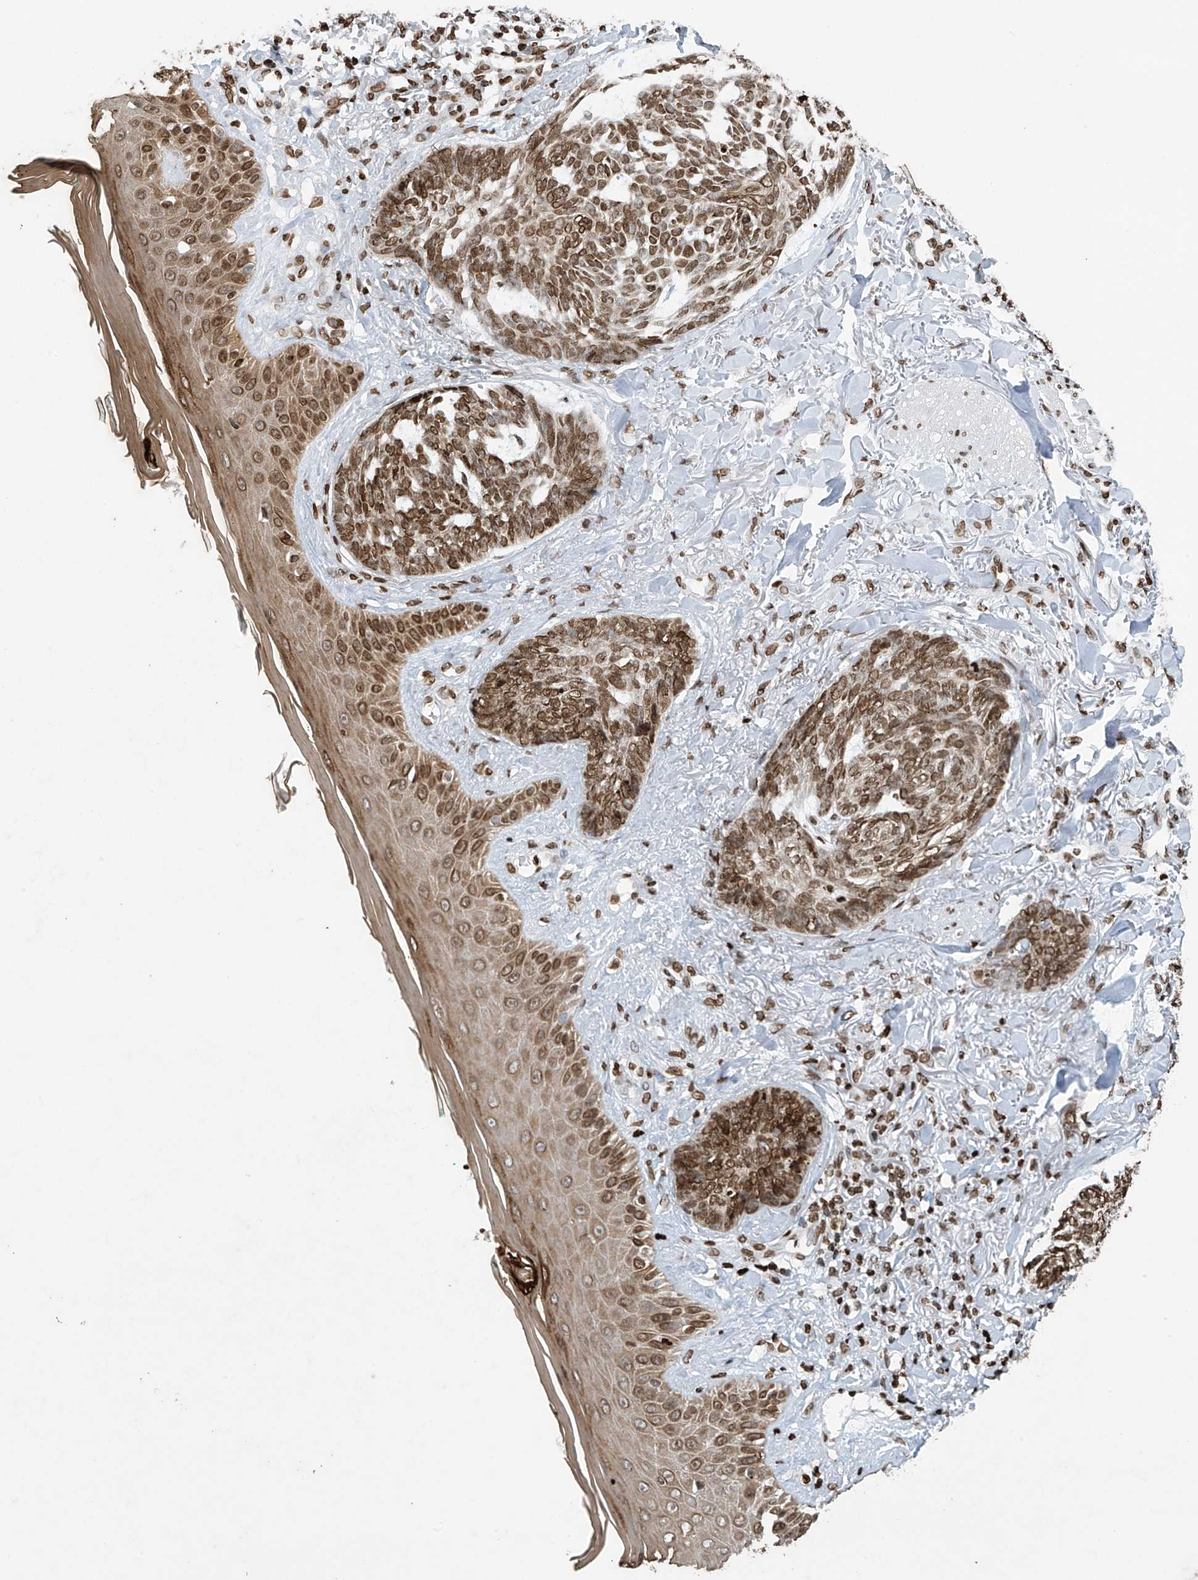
{"staining": {"intensity": "strong", "quantity": ">75%", "location": "cytoplasmic/membranous,nuclear"}, "tissue": "skin cancer", "cell_type": "Tumor cells", "image_type": "cancer", "snomed": [{"axis": "morphology", "description": "Basal cell carcinoma"}, {"axis": "topography", "description": "Skin"}], "caption": "Strong cytoplasmic/membranous and nuclear positivity for a protein is identified in approximately >75% of tumor cells of skin cancer using IHC.", "gene": "H4C16", "patient": {"sex": "male", "age": 43}}